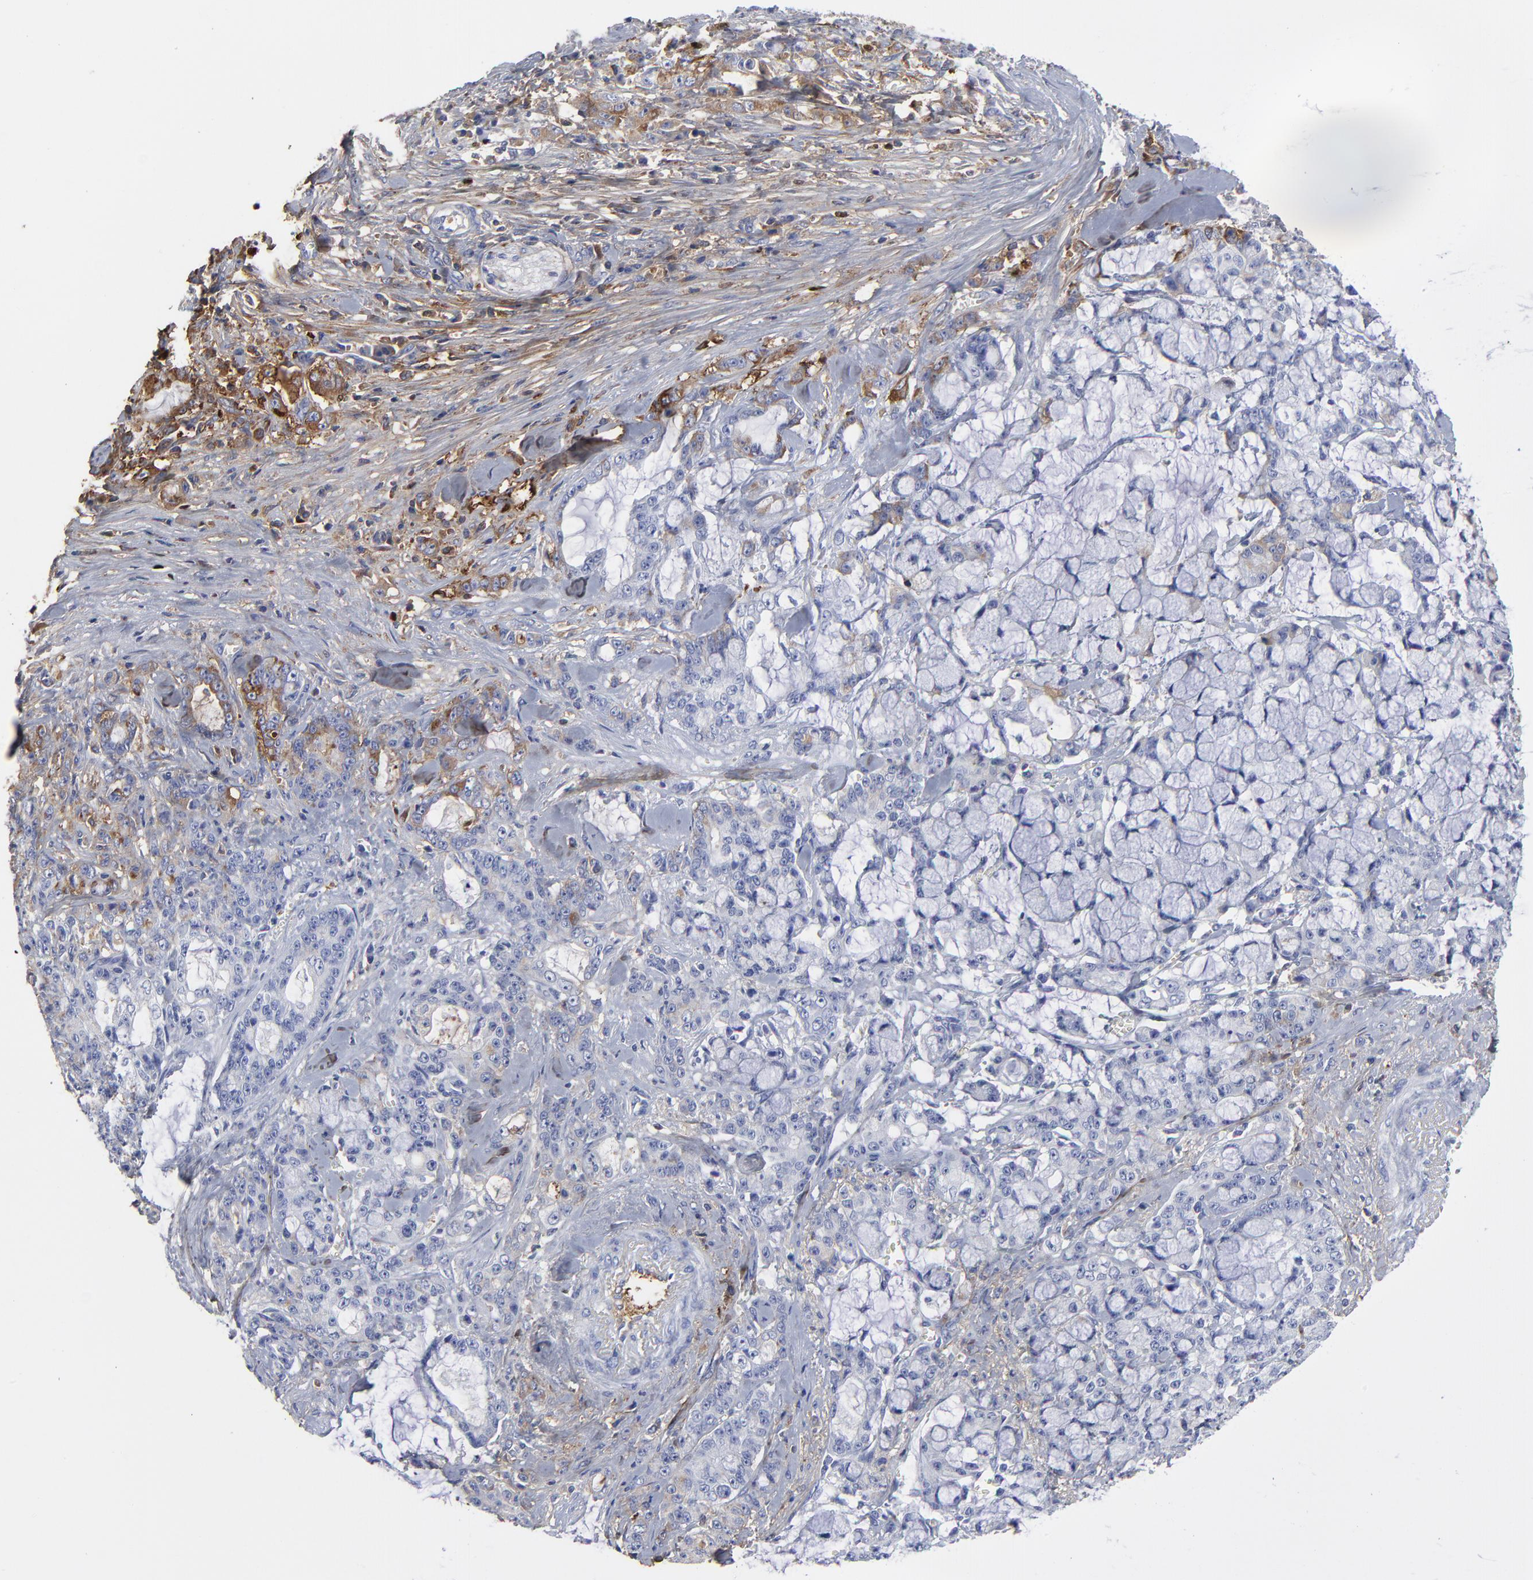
{"staining": {"intensity": "moderate", "quantity": "<25%", "location": "cytoplasmic/membranous"}, "tissue": "pancreatic cancer", "cell_type": "Tumor cells", "image_type": "cancer", "snomed": [{"axis": "morphology", "description": "Adenocarcinoma, NOS"}, {"axis": "topography", "description": "Pancreas"}], "caption": "Immunohistochemistry (IHC) micrograph of pancreatic cancer stained for a protein (brown), which reveals low levels of moderate cytoplasmic/membranous staining in about <25% of tumor cells.", "gene": "DCN", "patient": {"sex": "female", "age": 73}}